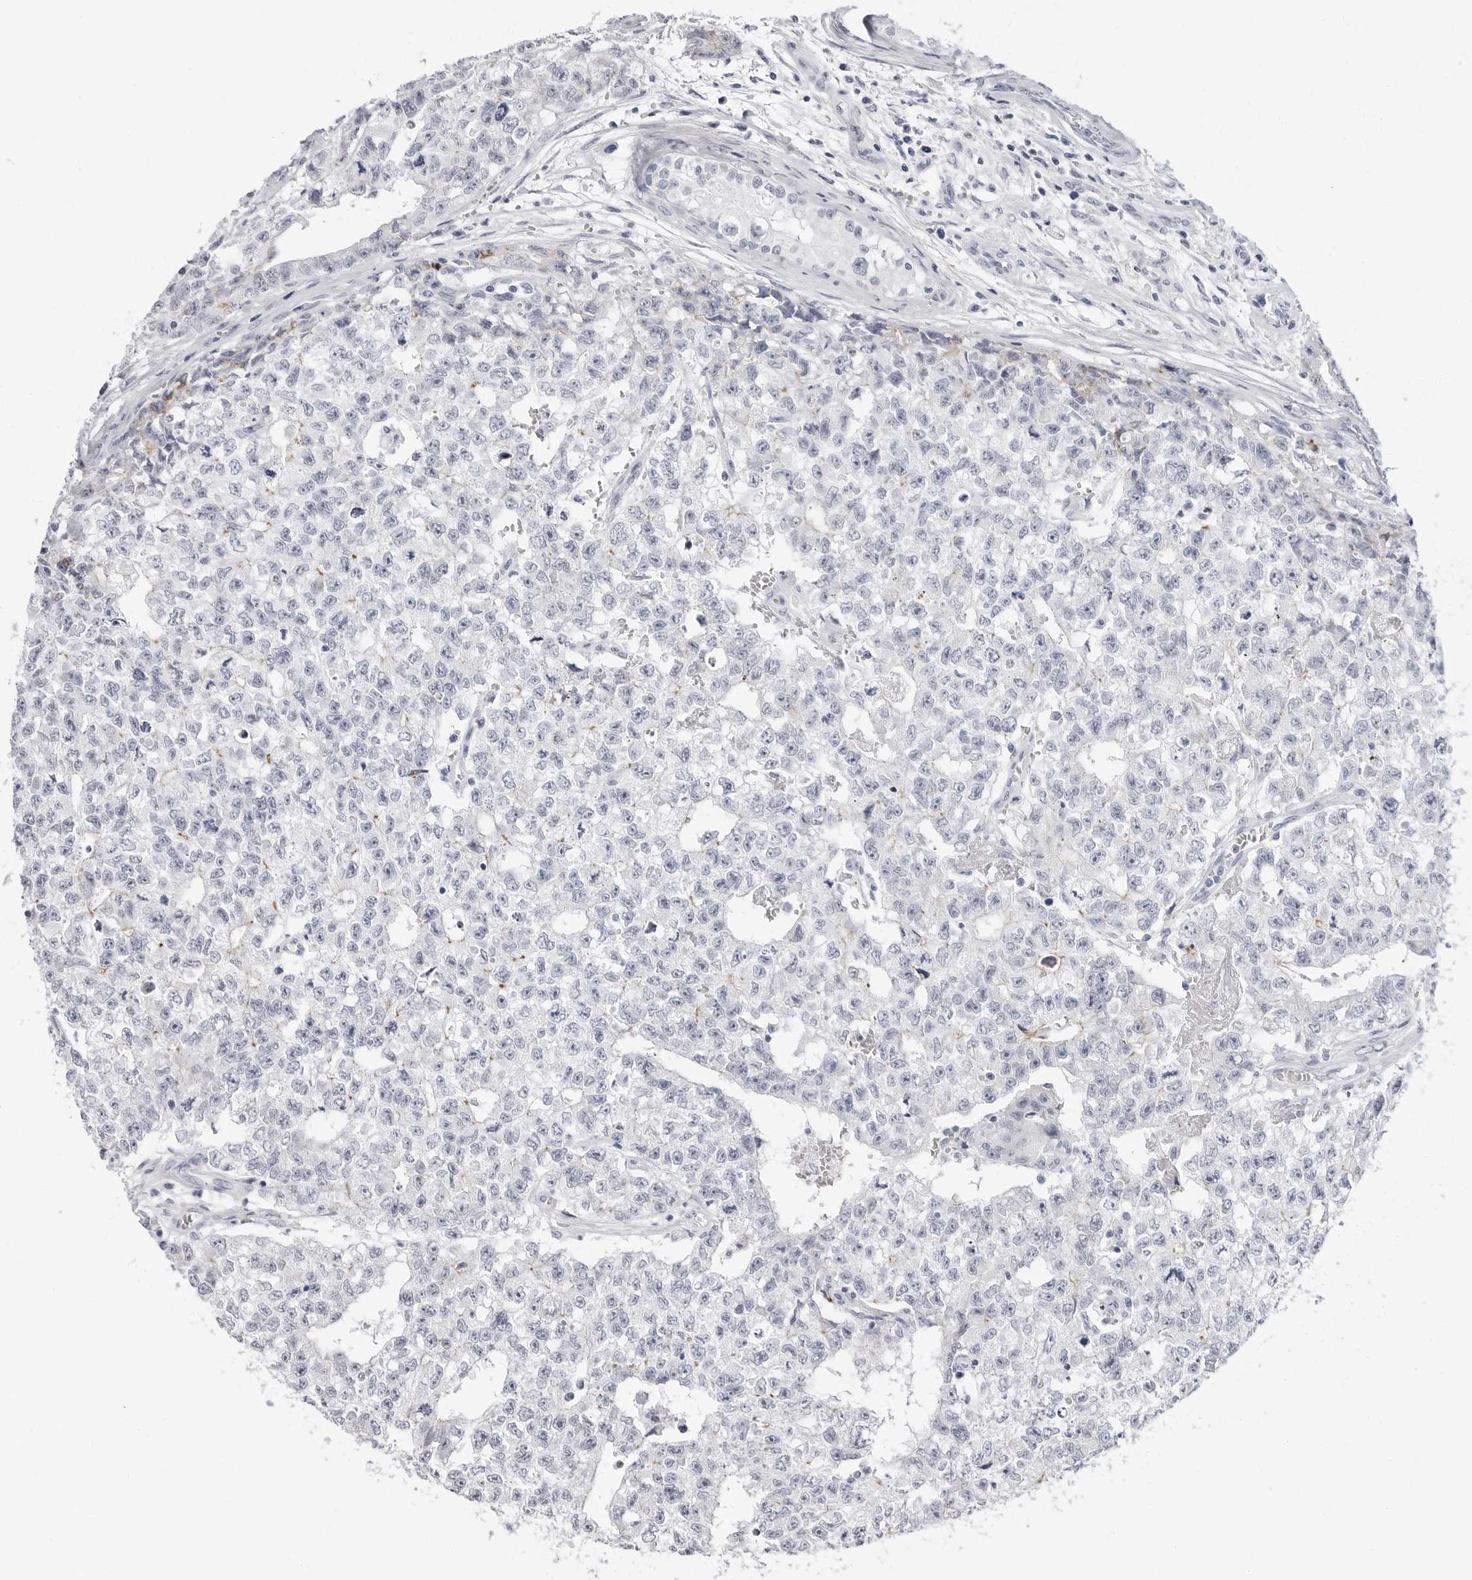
{"staining": {"intensity": "negative", "quantity": "none", "location": "none"}, "tissue": "testis cancer", "cell_type": "Tumor cells", "image_type": "cancer", "snomed": [{"axis": "morphology", "description": "Carcinoma, Embryonal, NOS"}, {"axis": "topography", "description": "Testis"}], "caption": "High magnification brightfield microscopy of testis cancer (embryonal carcinoma) stained with DAB (brown) and counterstained with hematoxylin (blue): tumor cells show no significant staining.", "gene": "ERICH3", "patient": {"sex": "male", "age": 28}}